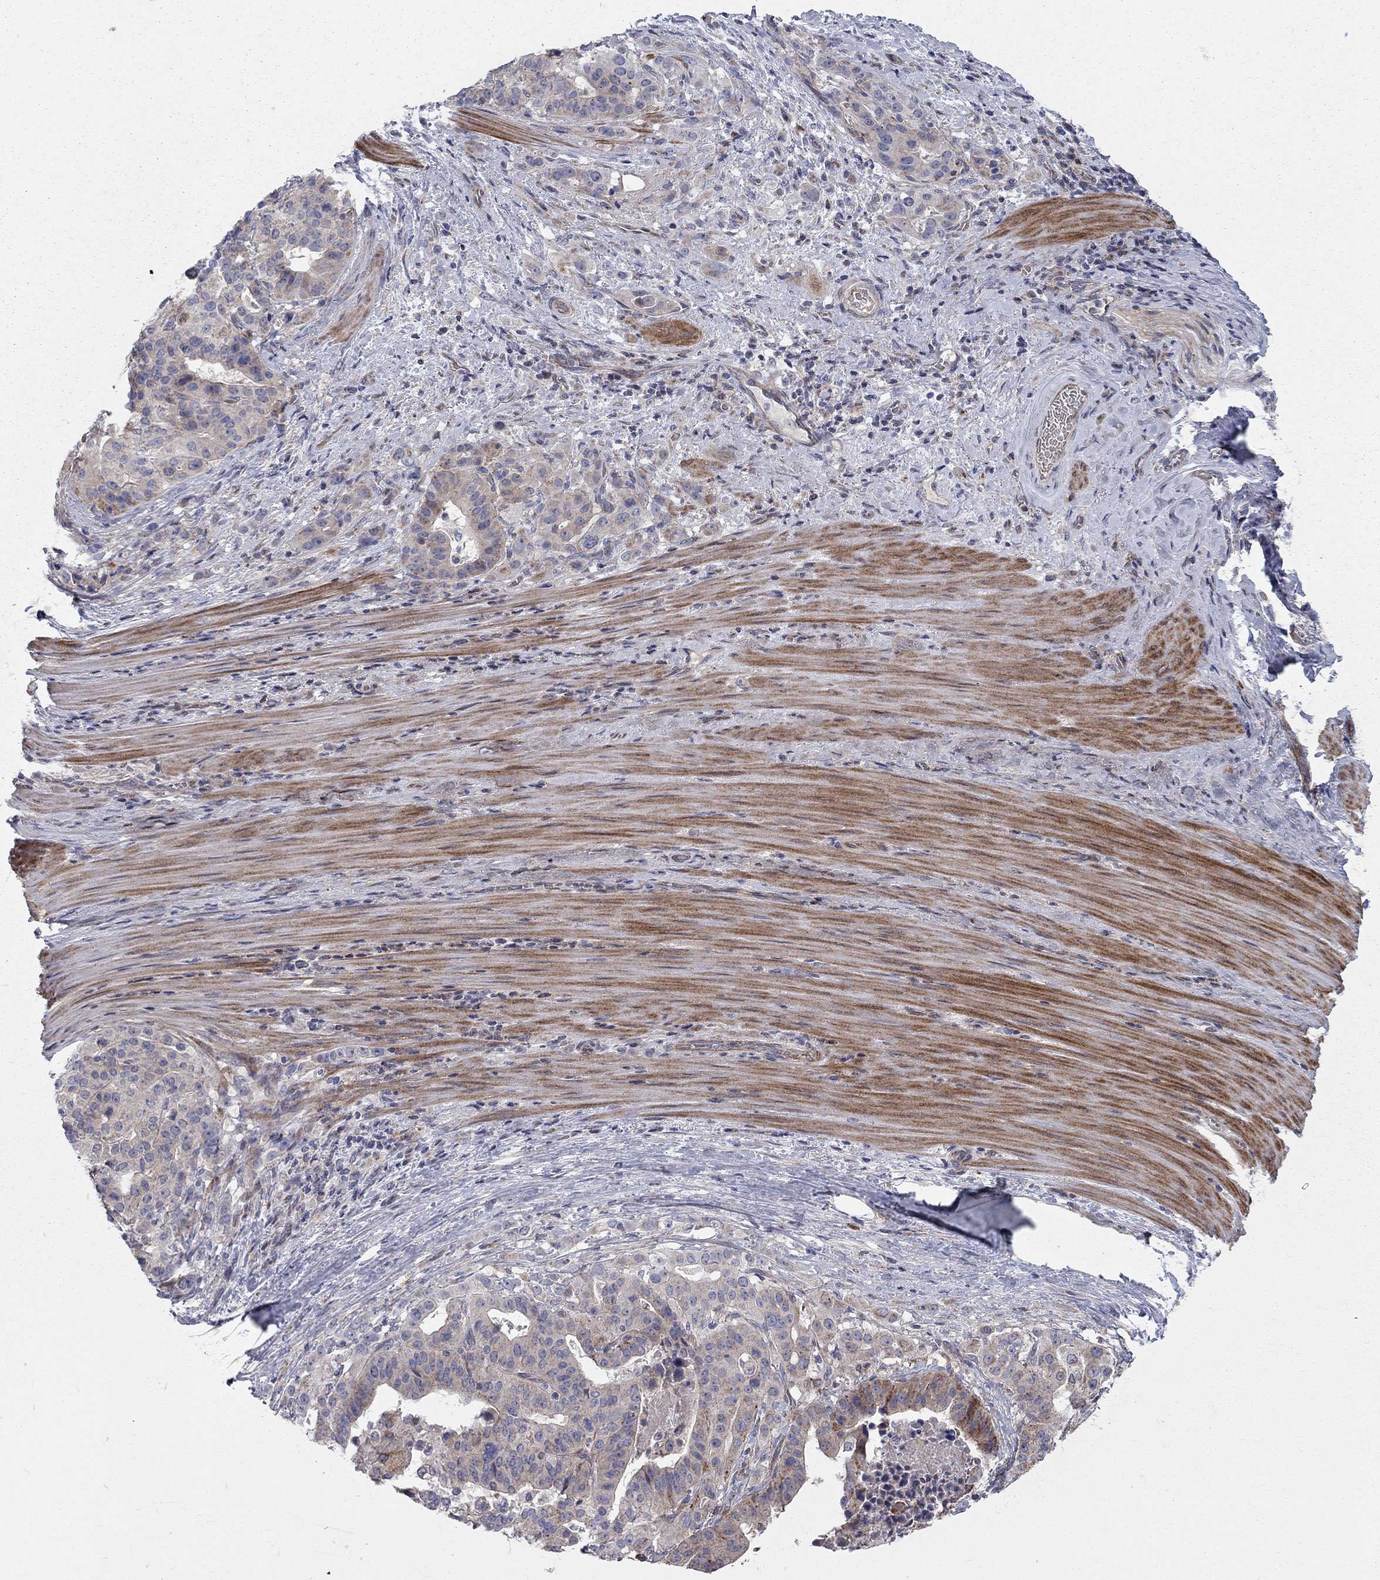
{"staining": {"intensity": "strong", "quantity": "<25%", "location": "cytoplasmic/membranous"}, "tissue": "stomach cancer", "cell_type": "Tumor cells", "image_type": "cancer", "snomed": [{"axis": "morphology", "description": "Adenocarcinoma, NOS"}, {"axis": "topography", "description": "Stomach"}], "caption": "Stomach cancer tissue shows strong cytoplasmic/membranous positivity in about <25% of tumor cells, visualized by immunohistochemistry. (DAB (3,3'-diaminobenzidine) = brown stain, brightfield microscopy at high magnification).", "gene": "KANSL1L", "patient": {"sex": "male", "age": 48}}